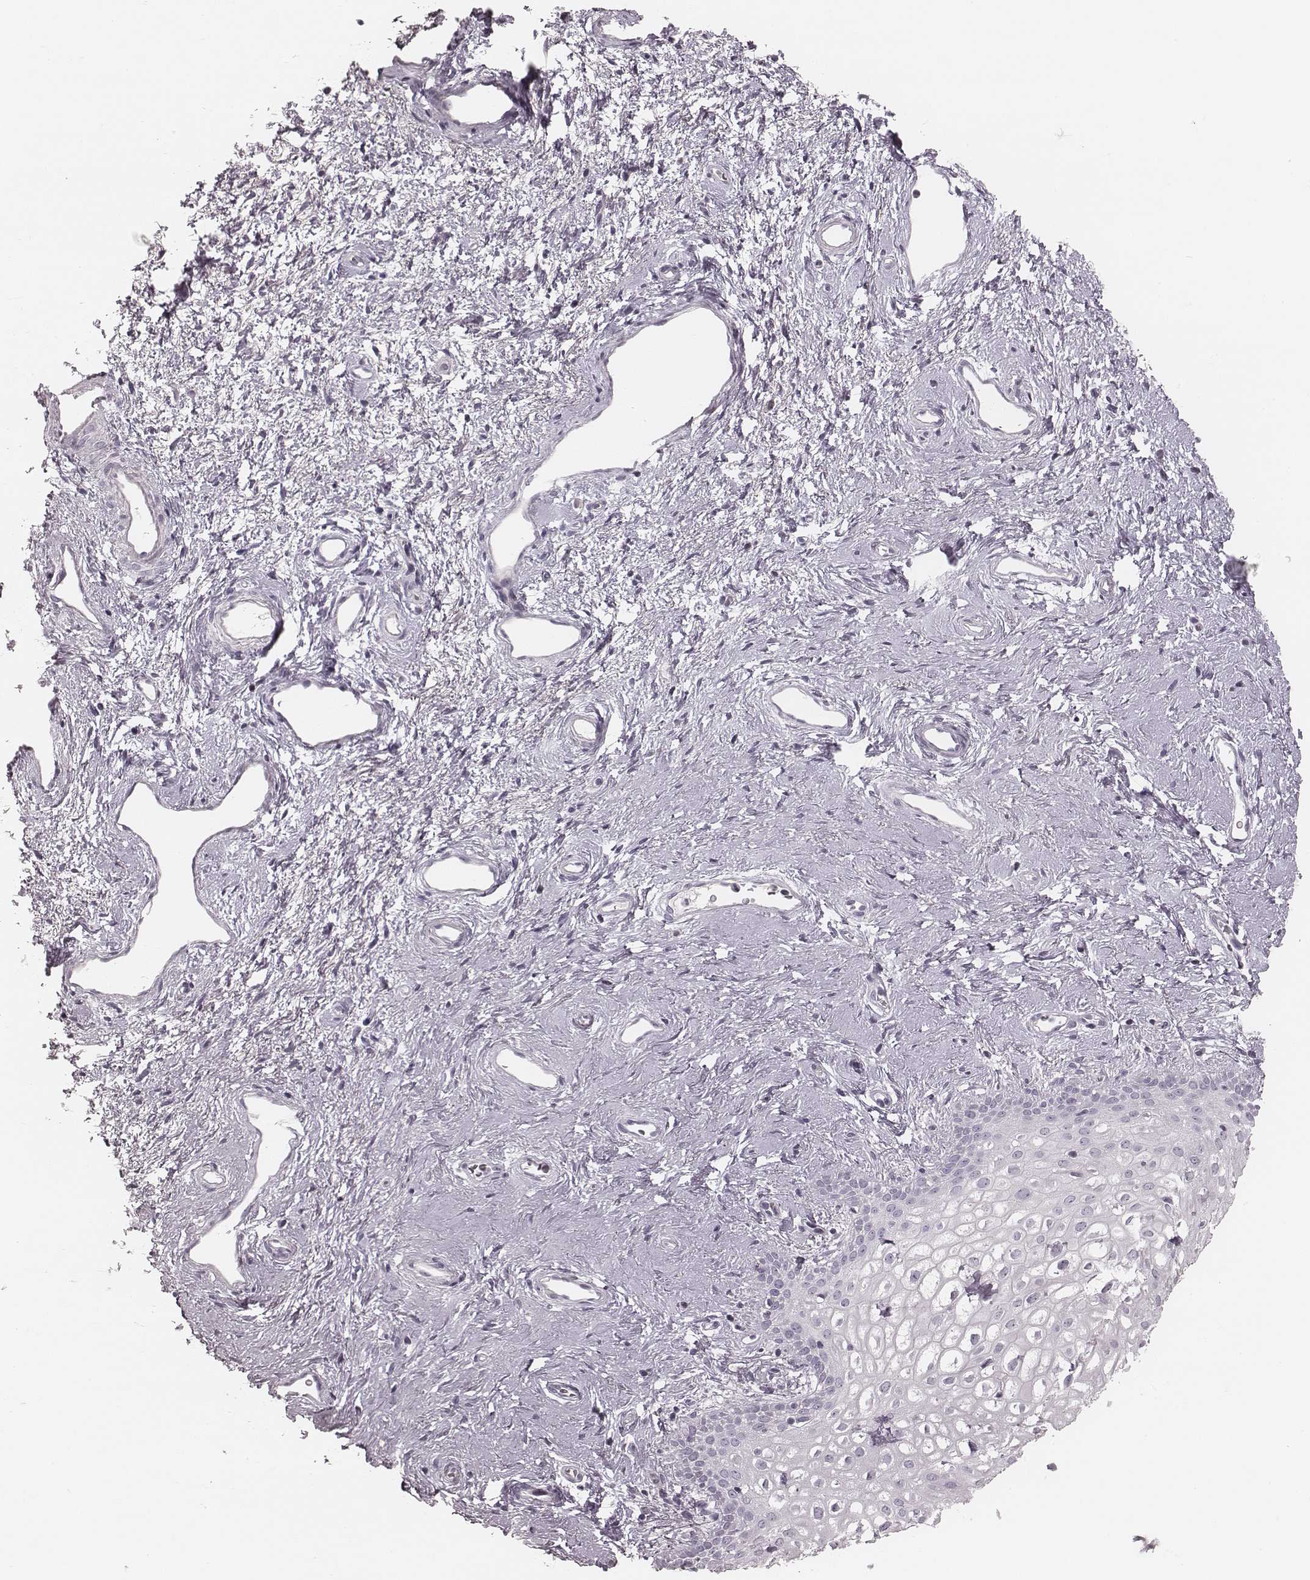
{"staining": {"intensity": "weak", "quantity": "<25%", "location": "cytoplasmic/membranous"}, "tissue": "skin", "cell_type": "Epidermal cells", "image_type": "normal", "snomed": [{"axis": "morphology", "description": "Normal tissue, NOS"}, {"axis": "topography", "description": "Anal"}], "caption": "This photomicrograph is of normal skin stained with immunohistochemistry (IHC) to label a protein in brown with the nuclei are counter-stained blue. There is no positivity in epidermal cells.", "gene": "S100Z", "patient": {"sex": "female", "age": 46}}